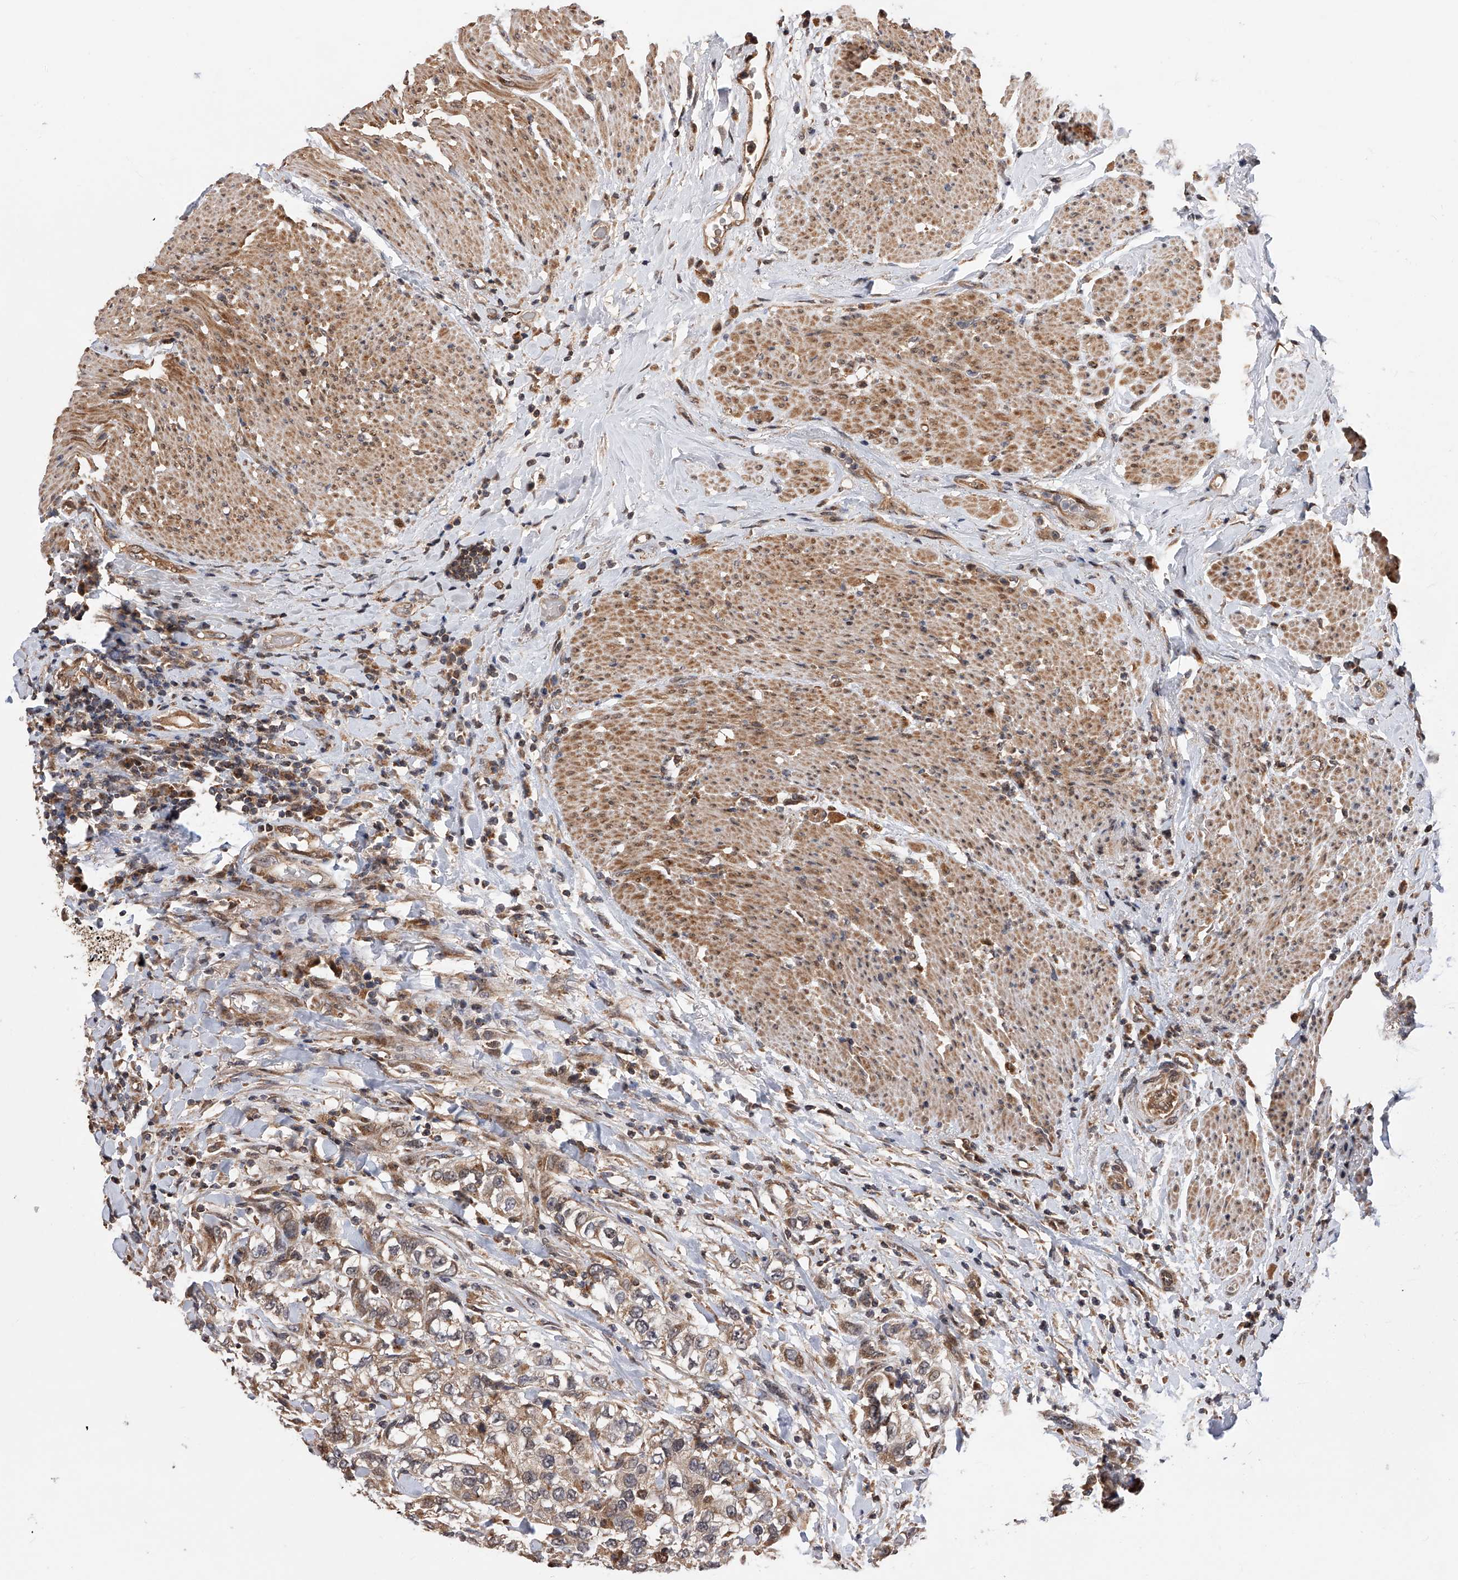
{"staining": {"intensity": "moderate", "quantity": "25%-75%", "location": "cytoplasmic/membranous,nuclear"}, "tissue": "urothelial cancer", "cell_type": "Tumor cells", "image_type": "cancer", "snomed": [{"axis": "morphology", "description": "Urothelial carcinoma, High grade"}, {"axis": "topography", "description": "Urinary bladder"}], "caption": "A histopathology image of human urothelial cancer stained for a protein exhibits moderate cytoplasmic/membranous and nuclear brown staining in tumor cells.", "gene": "GMDS", "patient": {"sex": "female", "age": 80}}